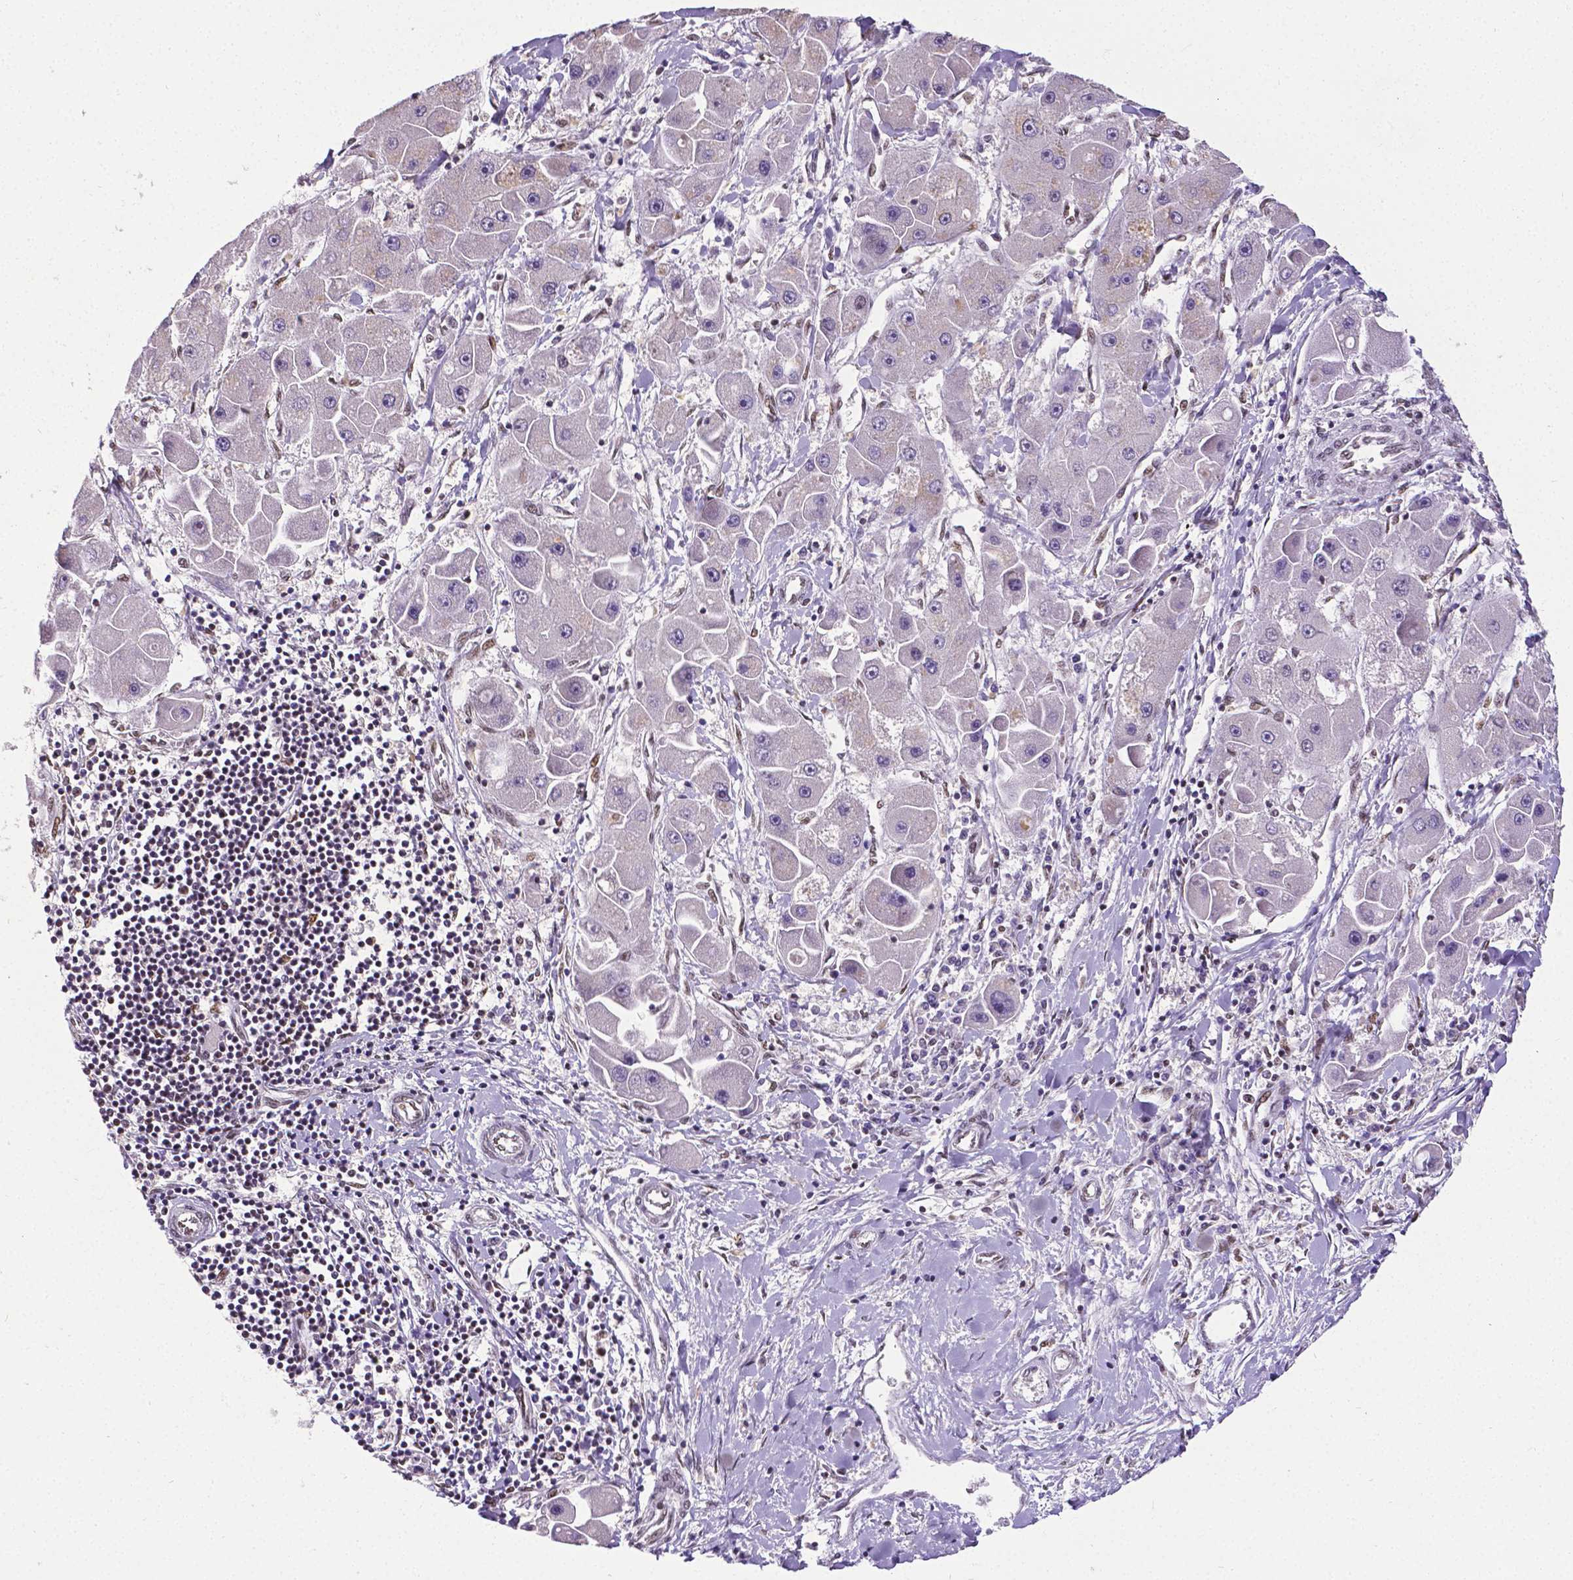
{"staining": {"intensity": "negative", "quantity": "none", "location": "none"}, "tissue": "liver cancer", "cell_type": "Tumor cells", "image_type": "cancer", "snomed": [{"axis": "morphology", "description": "Carcinoma, Hepatocellular, NOS"}, {"axis": "topography", "description": "Liver"}], "caption": "High magnification brightfield microscopy of liver cancer (hepatocellular carcinoma) stained with DAB (3,3'-diaminobenzidine) (brown) and counterstained with hematoxylin (blue): tumor cells show no significant staining.", "gene": "REST", "patient": {"sex": "male", "age": 24}}